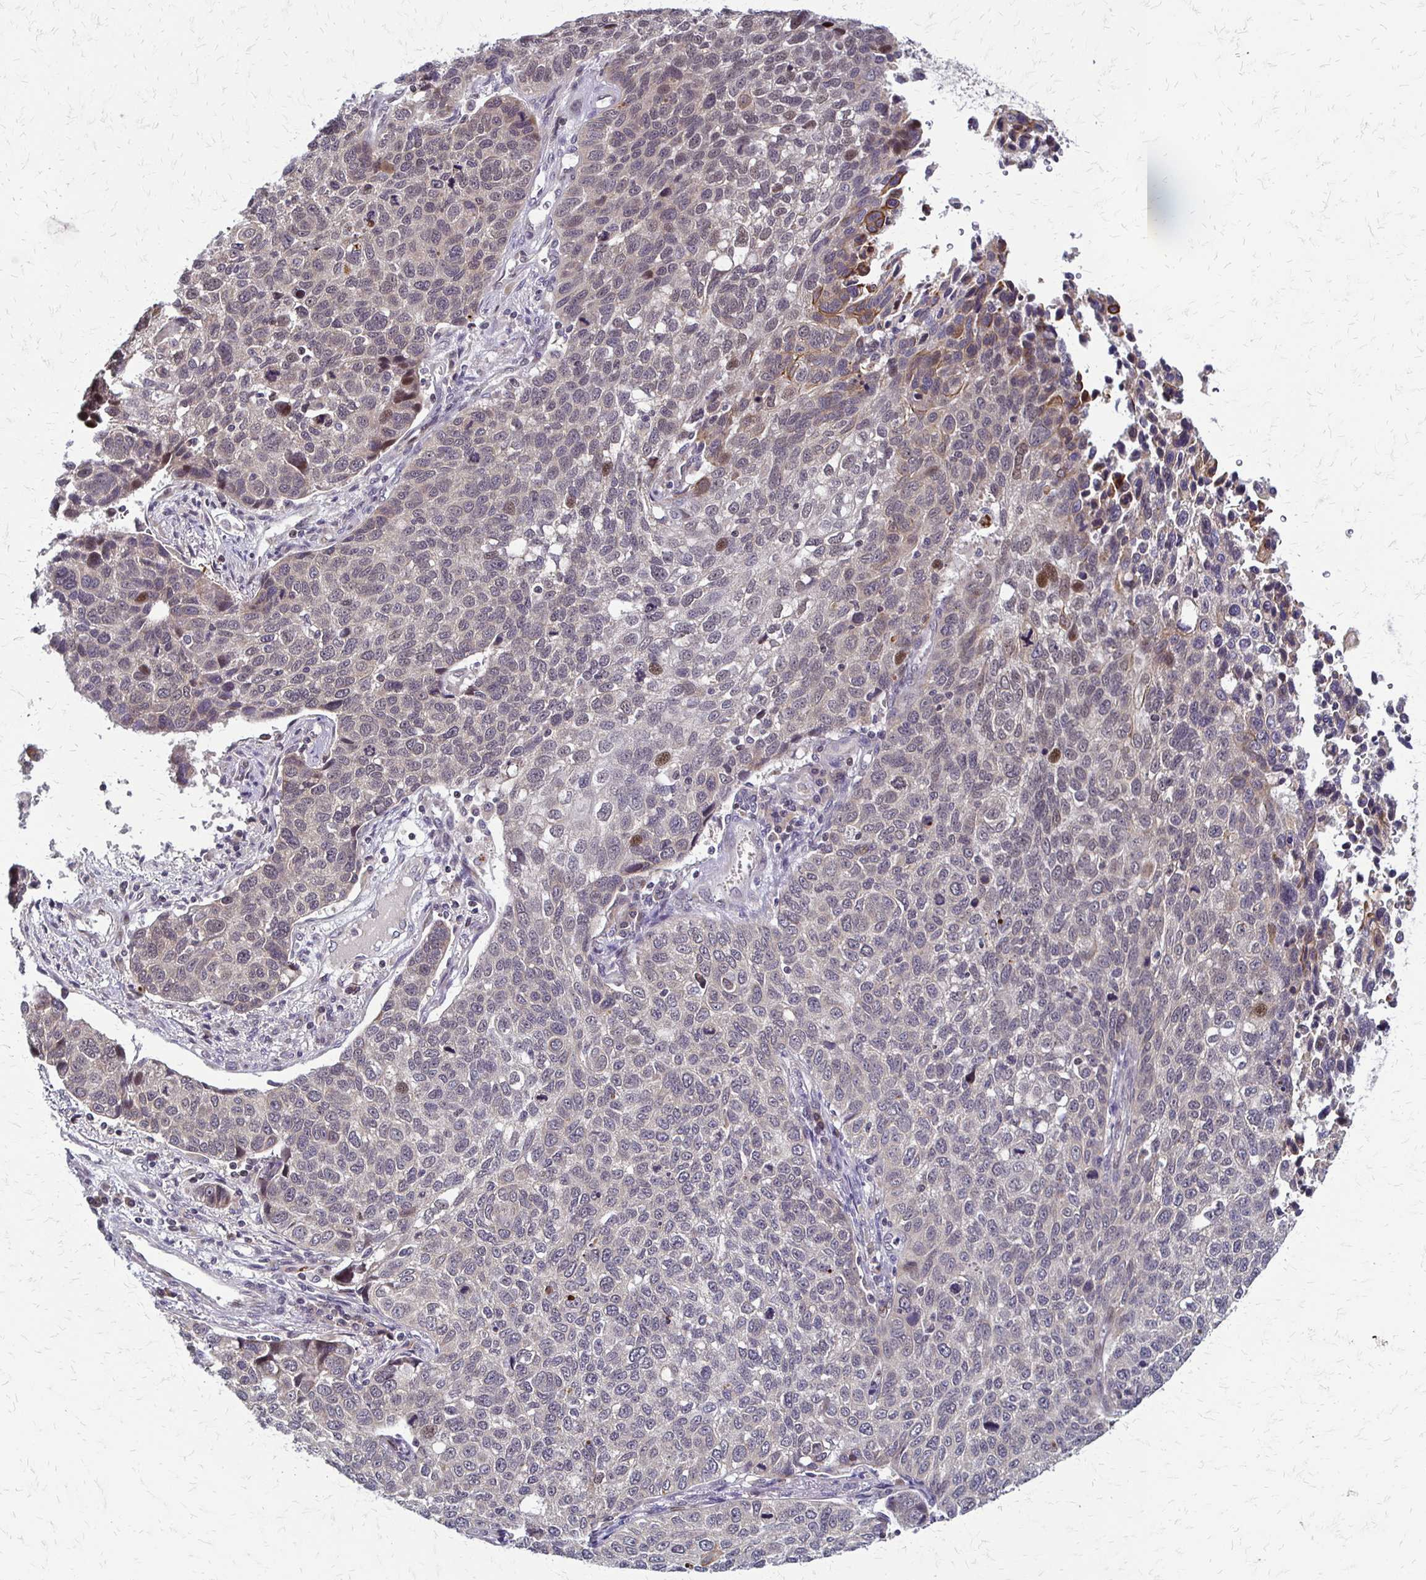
{"staining": {"intensity": "moderate", "quantity": "<25%", "location": "cytoplasmic/membranous,nuclear"}, "tissue": "lung cancer", "cell_type": "Tumor cells", "image_type": "cancer", "snomed": [{"axis": "morphology", "description": "Squamous cell carcinoma, NOS"}, {"axis": "topography", "description": "Lymph node"}, {"axis": "topography", "description": "Lung"}], "caption": "Lung squamous cell carcinoma stained for a protein exhibits moderate cytoplasmic/membranous and nuclear positivity in tumor cells.", "gene": "TRIR", "patient": {"sex": "male", "age": 61}}